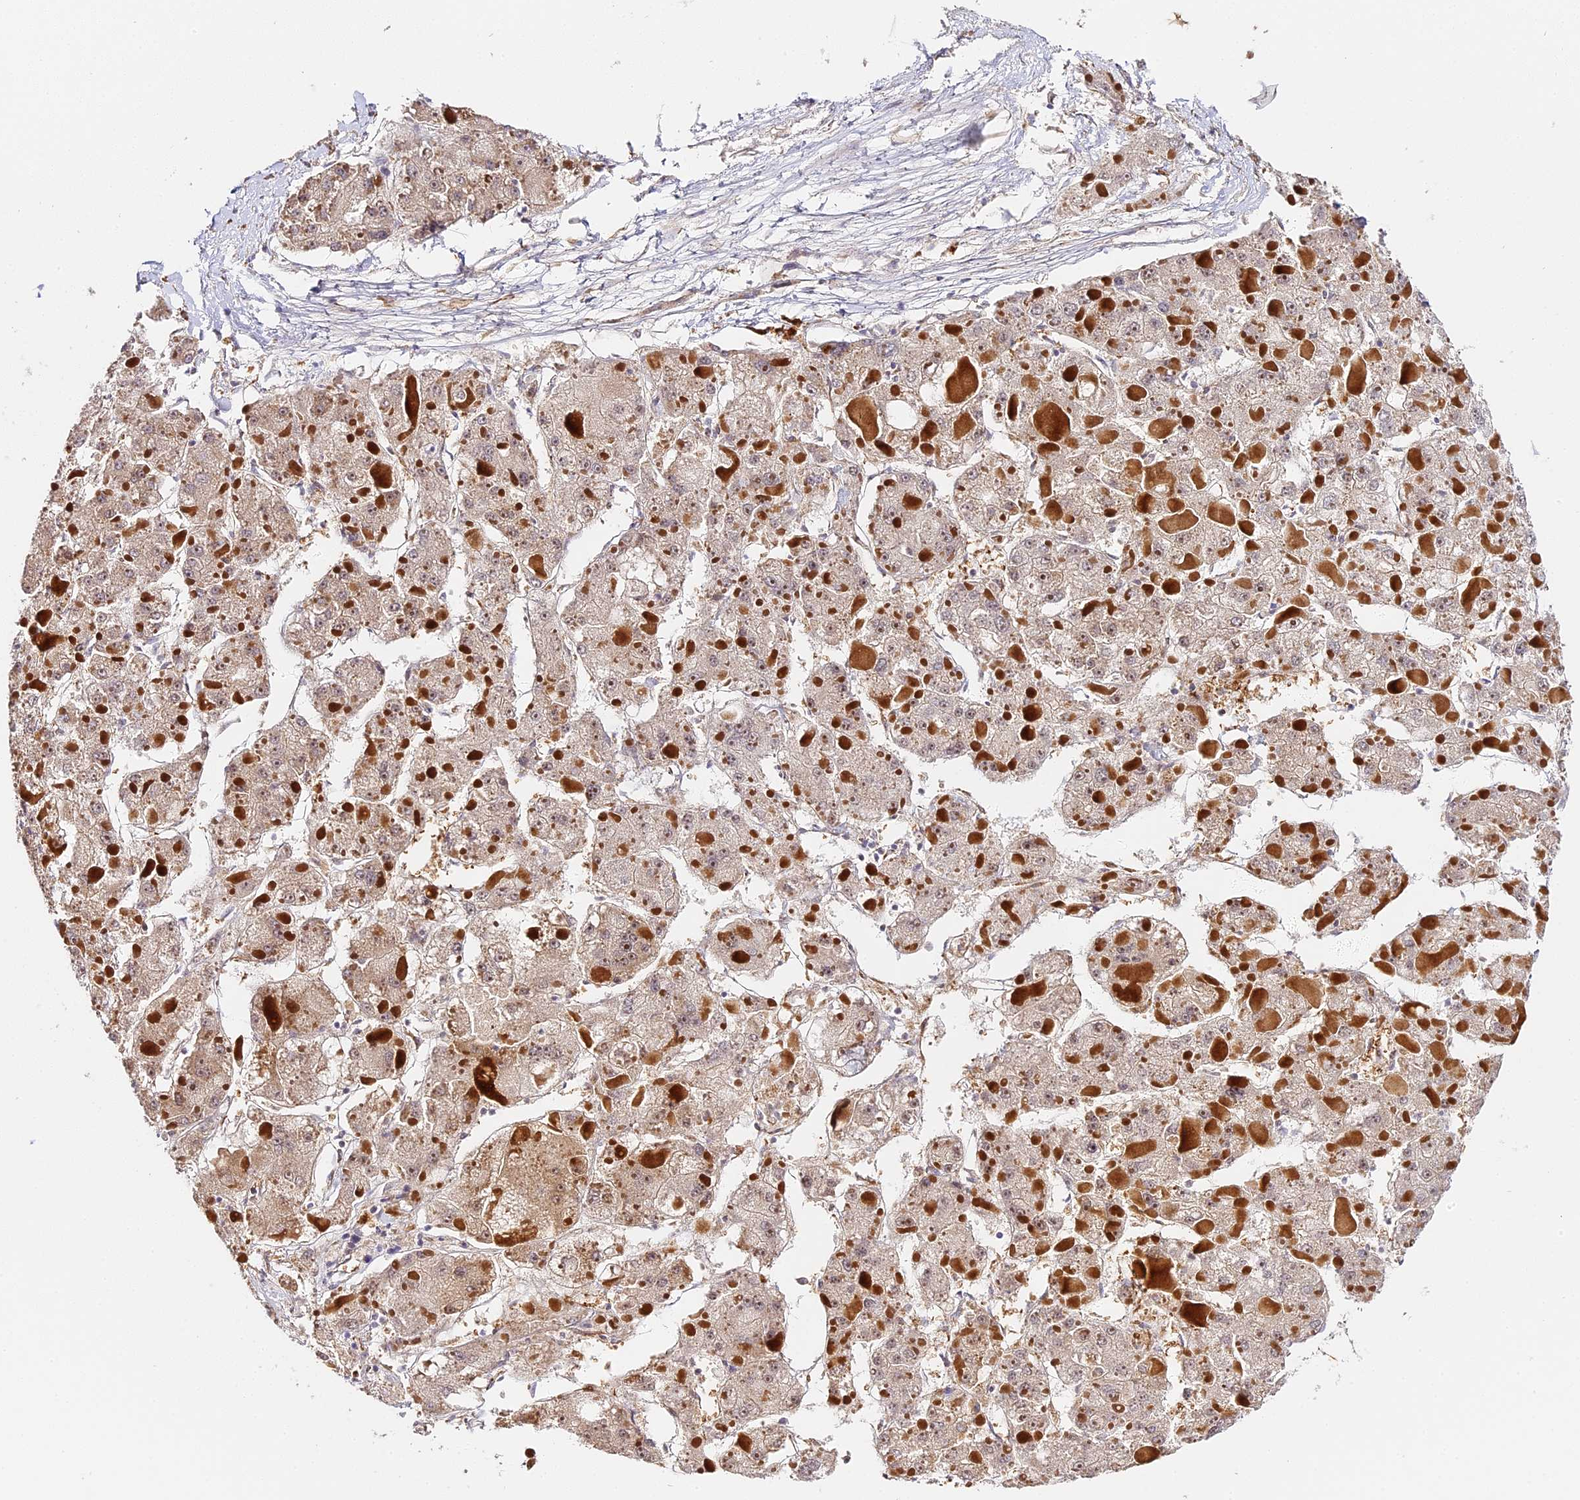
{"staining": {"intensity": "negative", "quantity": "none", "location": "none"}, "tissue": "liver cancer", "cell_type": "Tumor cells", "image_type": "cancer", "snomed": [{"axis": "morphology", "description": "Carcinoma, Hepatocellular, NOS"}, {"axis": "topography", "description": "Liver"}], "caption": "Immunohistochemistry of human liver cancer (hepatocellular carcinoma) displays no staining in tumor cells. Brightfield microscopy of immunohistochemistry stained with DAB (3,3'-diaminobenzidine) (brown) and hematoxylin (blue), captured at high magnification.", "gene": "IMPACT", "patient": {"sex": "female", "age": 73}}